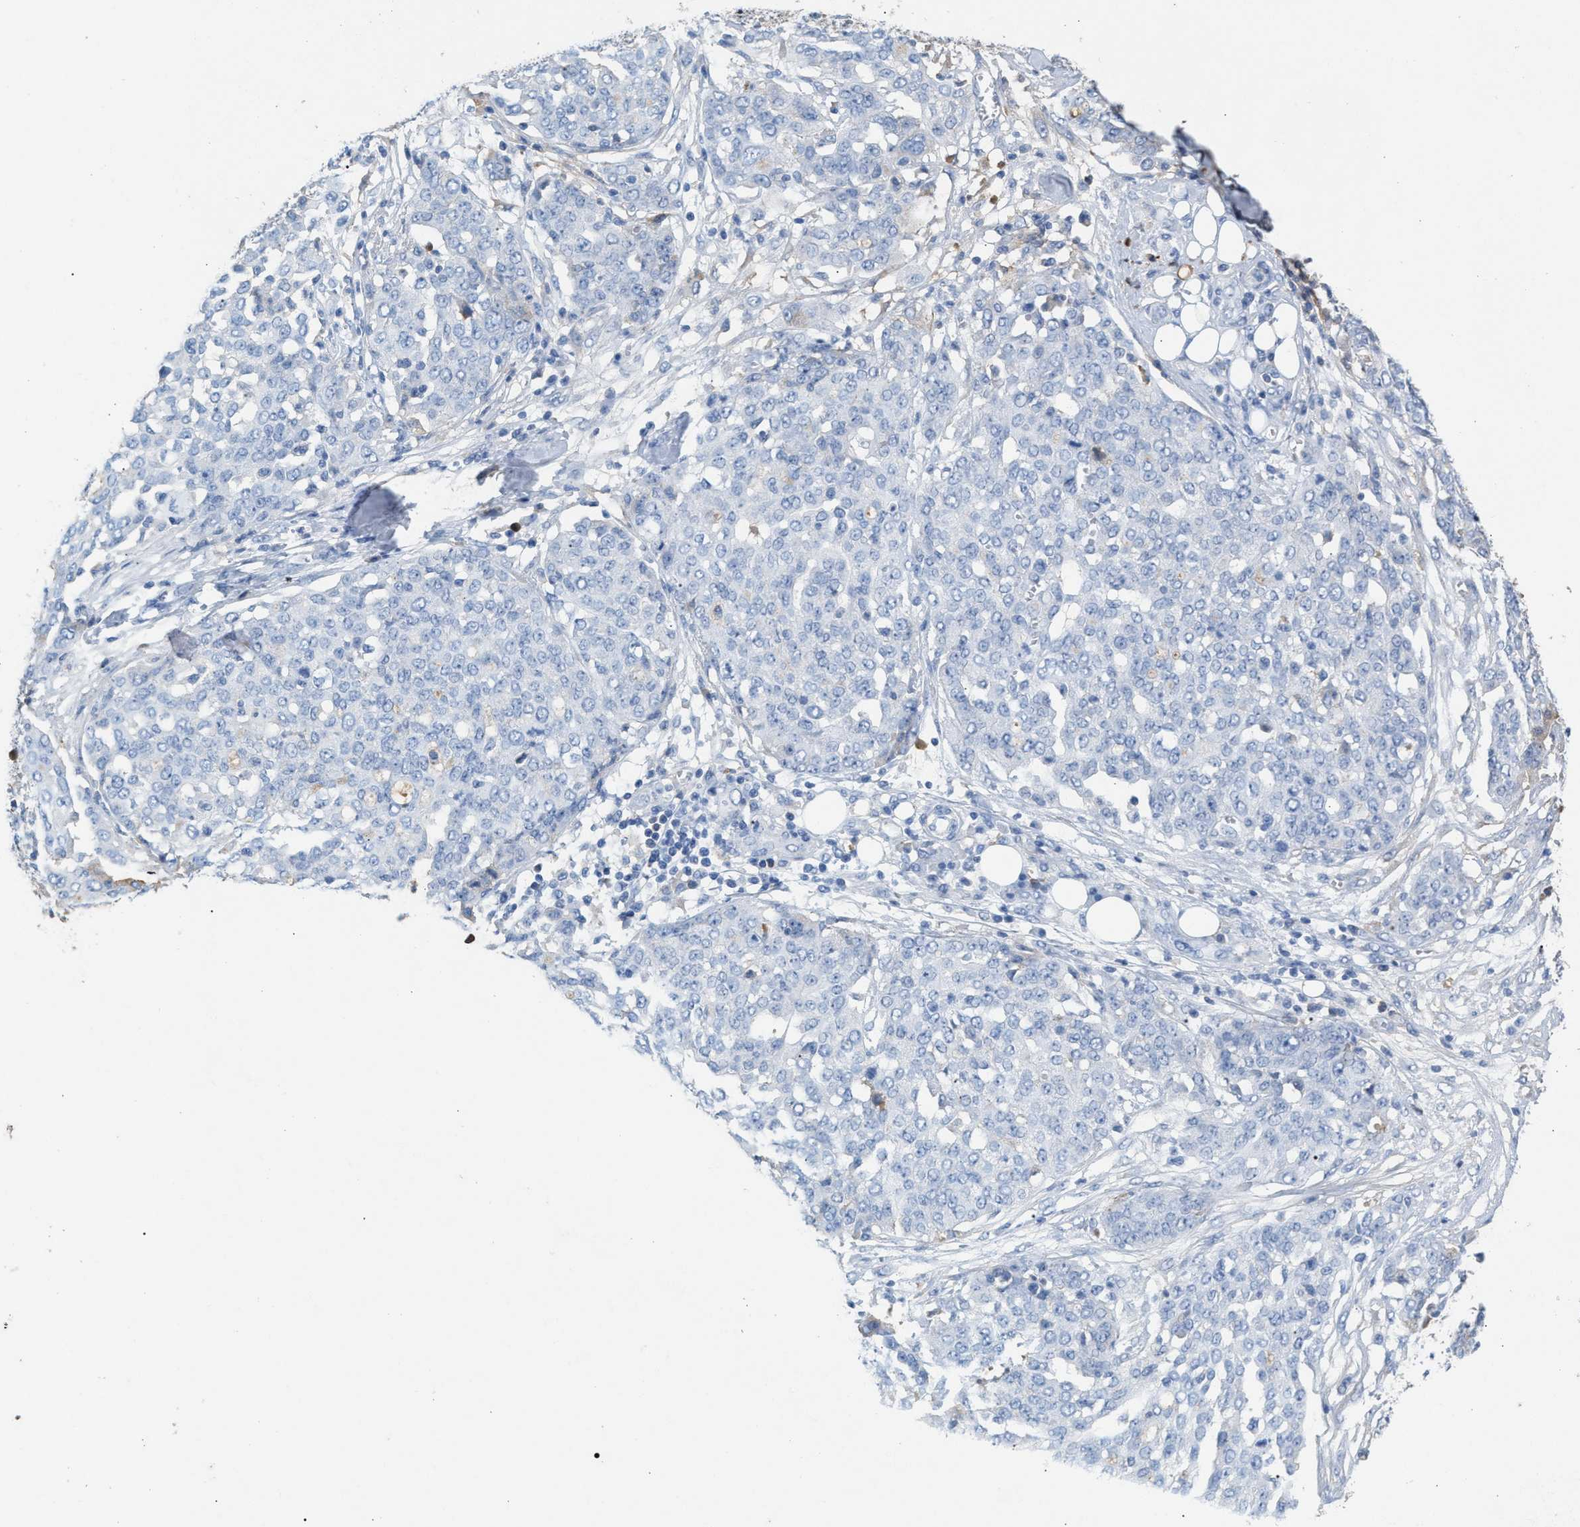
{"staining": {"intensity": "negative", "quantity": "none", "location": "none"}, "tissue": "ovarian cancer", "cell_type": "Tumor cells", "image_type": "cancer", "snomed": [{"axis": "morphology", "description": "Cystadenocarcinoma, serous, NOS"}, {"axis": "topography", "description": "Soft tissue"}, {"axis": "topography", "description": "Ovary"}], "caption": "This is an immunohistochemistry histopathology image of ovarian serous cystadenocarcinoma. There is no positivity in tumor cells.", "gene": "APOH", "patient": {"sex": "female", "age": 57}}